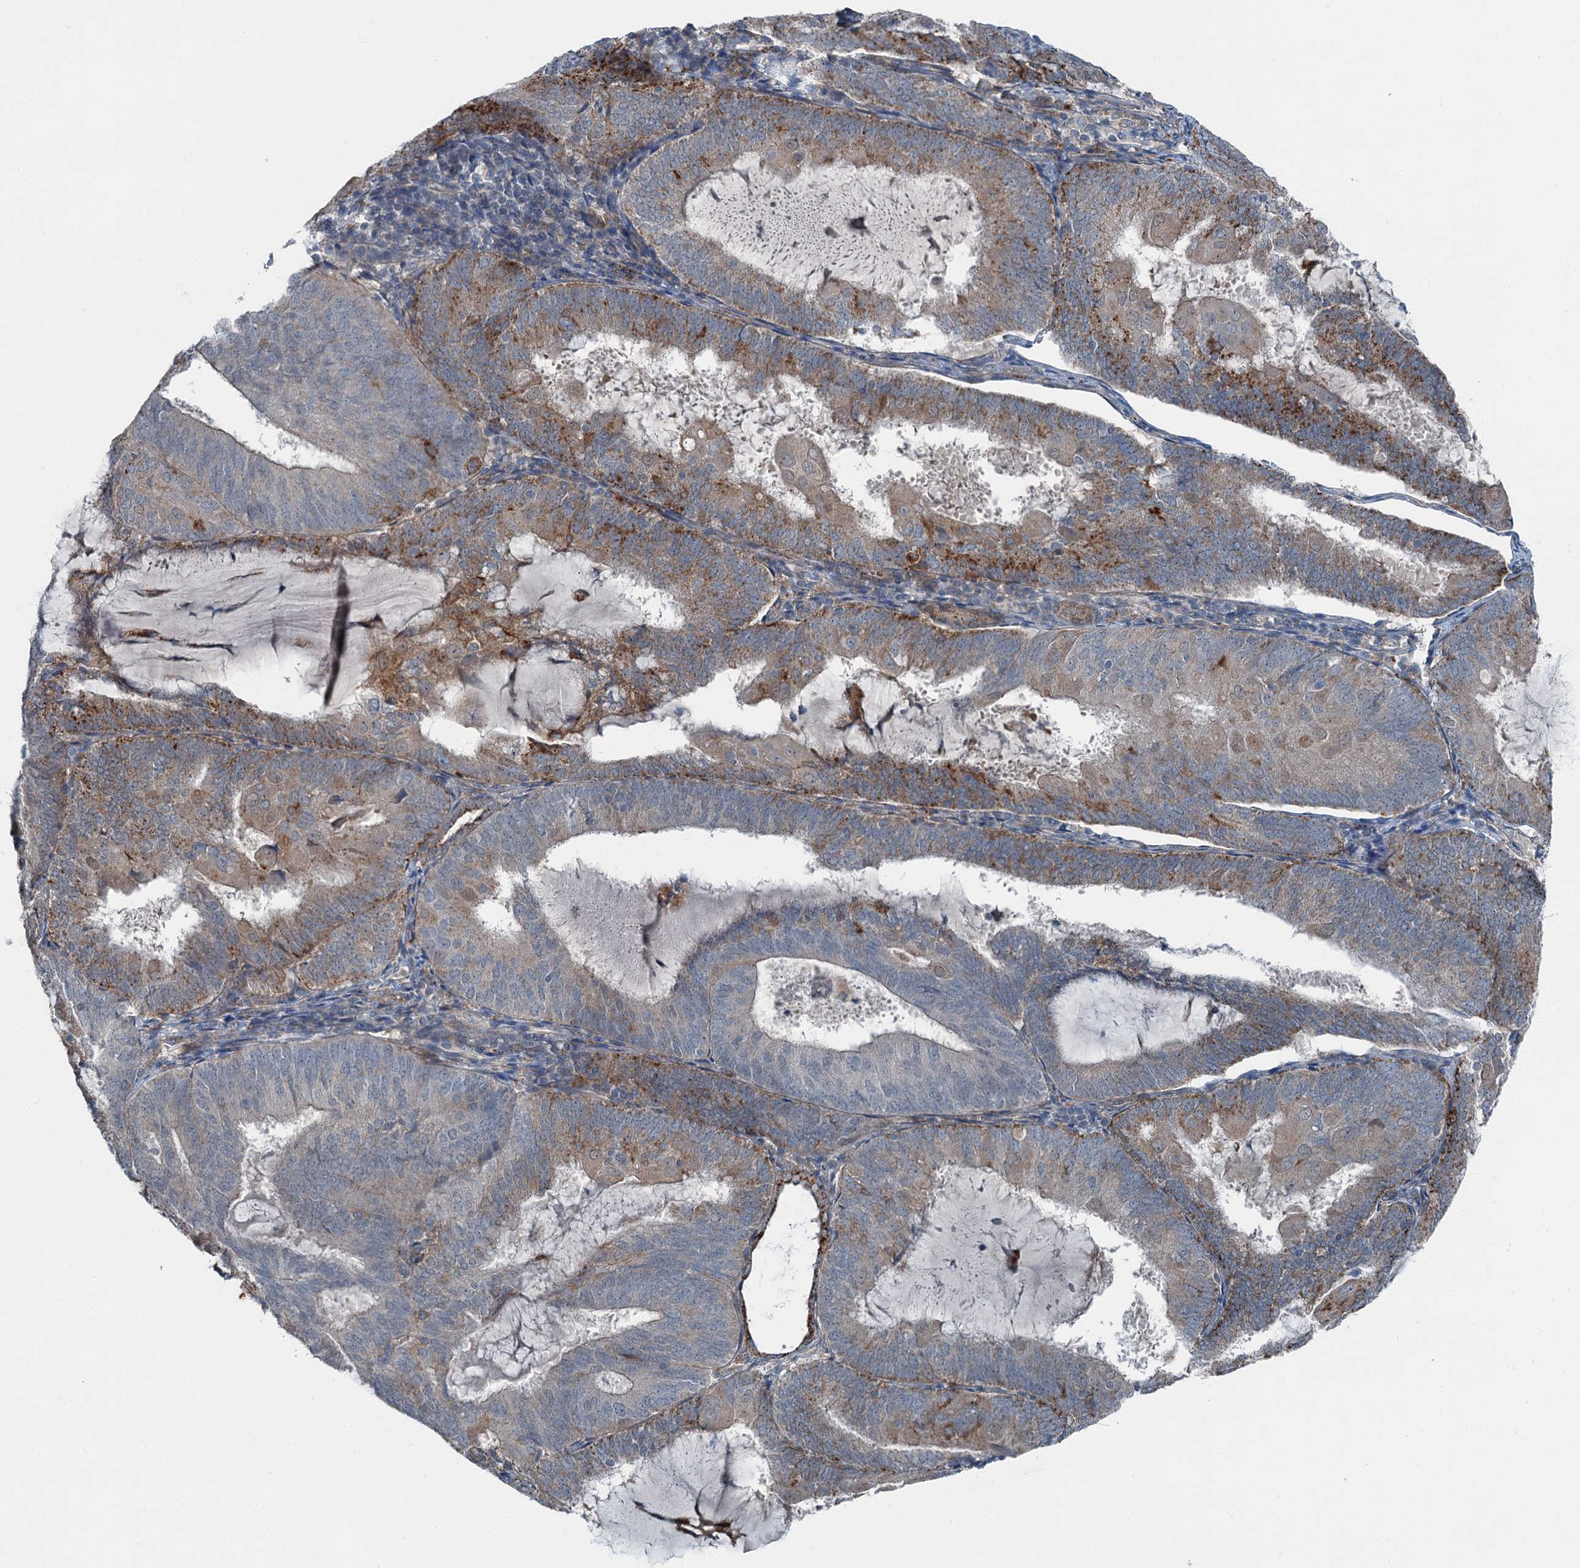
{"staining": {"intensity": "moderate", "quantity": "25%-75%", "location": "cytoplasmic/membranous"}, "tissue": "endometrial cancer", "cell_type": "Tumor cells", "image_type": "cancer", "snomed": [{"axis": "morphology", "description": "Adenocarcinoma, NOS"}, {"axis": "topography", "description": "Endometrium"}], "caption": "High-magnification brightfield microscopy of endometrial cancer stained with DAB (brown) and counterstained with hematoxylin (blue). tumor cells exhibit moderate cytoplasmic/membranous expression is seen in about25%-75% of cells.", "gene": "AXL", "patient": {"sex": "female", "age": 81}}